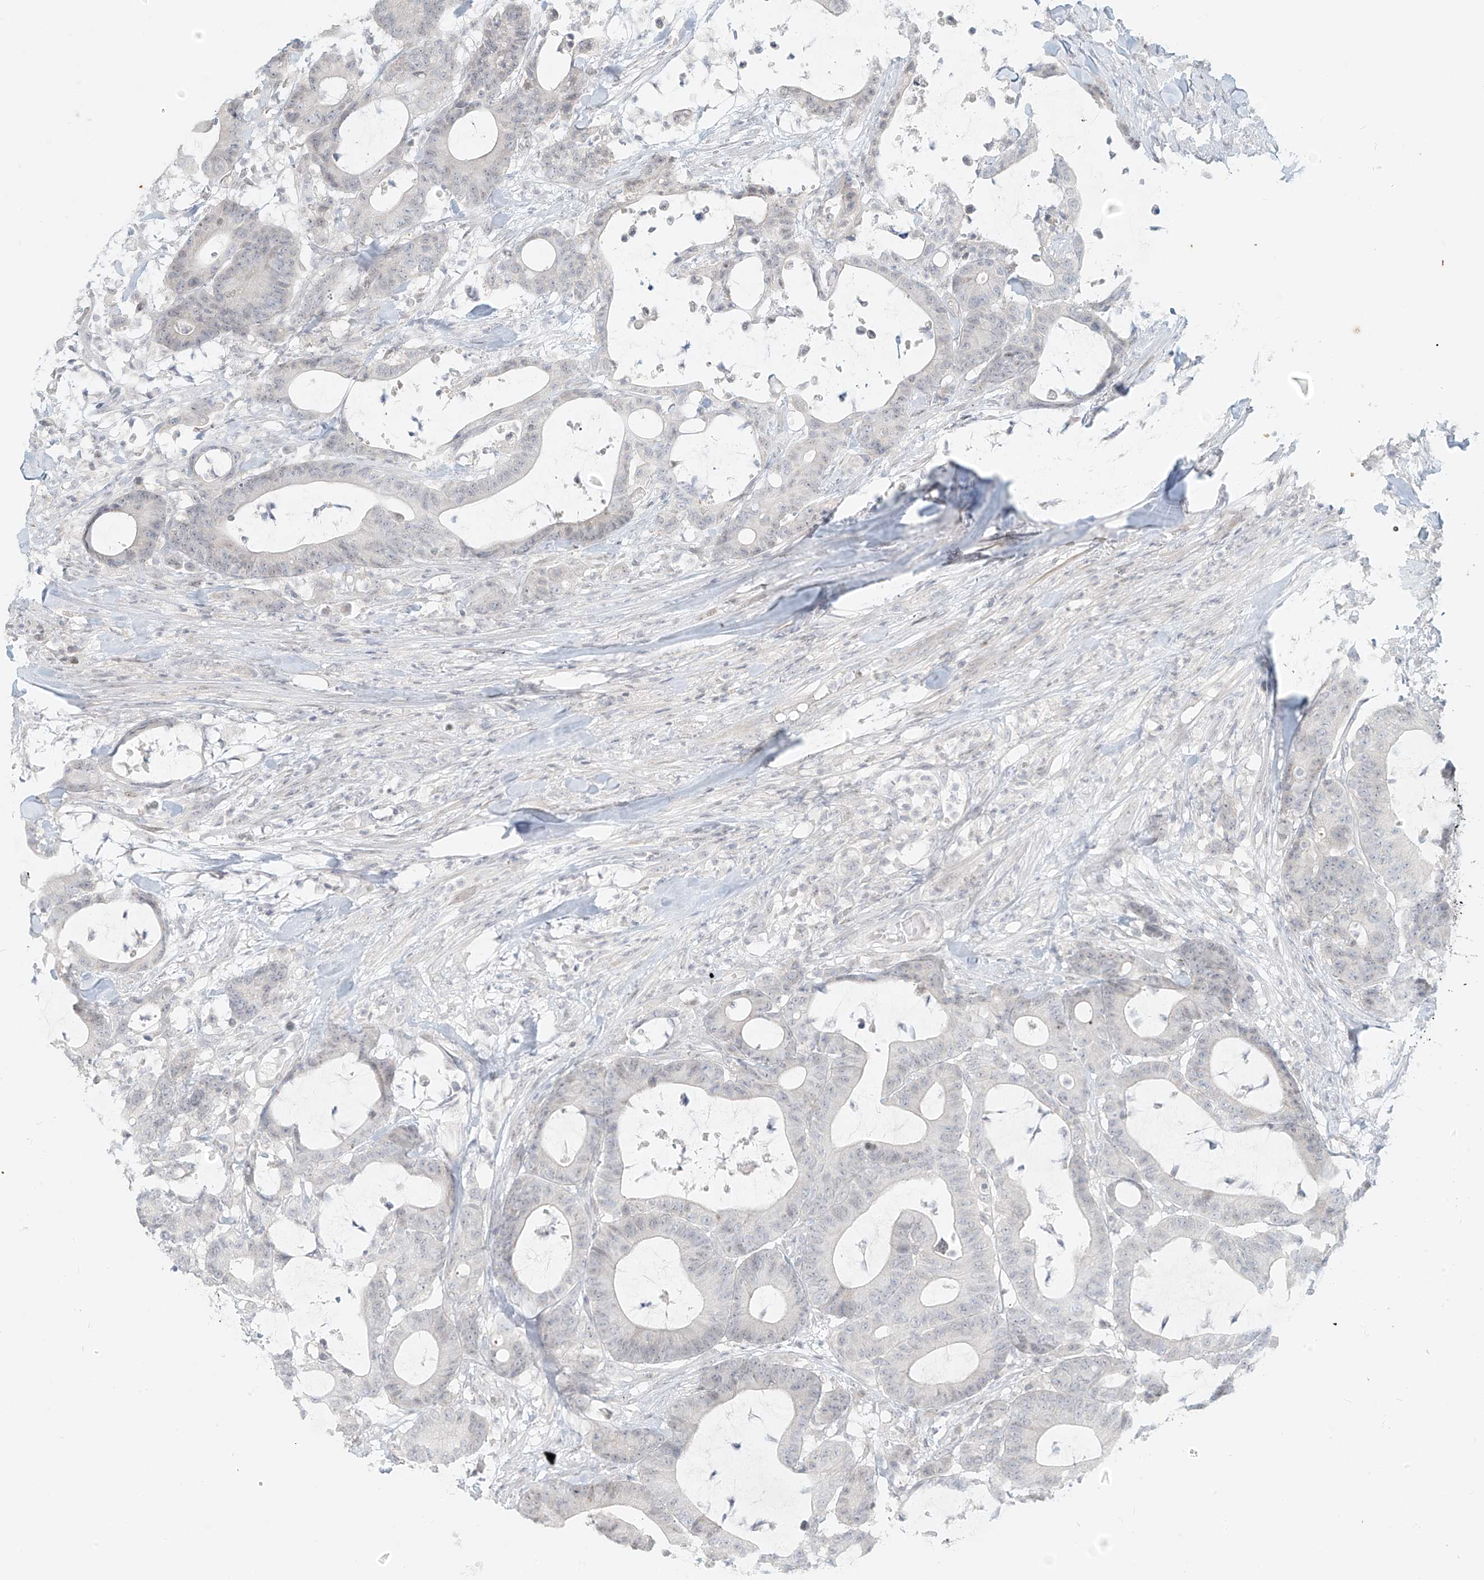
{"staining": {"intensity": "negative", "quantity": "none", "location": "none"}, "tissue": "colorectal cancer", "cell_type": "Tumor cells", "image_type": "cancer", "snomed": [{"axis": "morphology", "description": "Adenocarcinoma, NOS"}, {"axis": "topography", "description": "Colon"}], "caption": "High magnification brightfield microscopy of colorectal cancer (adenocarcinoma) stained with DAB (3,3'-diaminobenzidine) (brown) and counterstained with hematoxylin (blue): tumor cells show no significant expression. Nuclei are stained in blue.", "gene": "OSBPL7", "patient": {"sex": "female", "age": 84}}